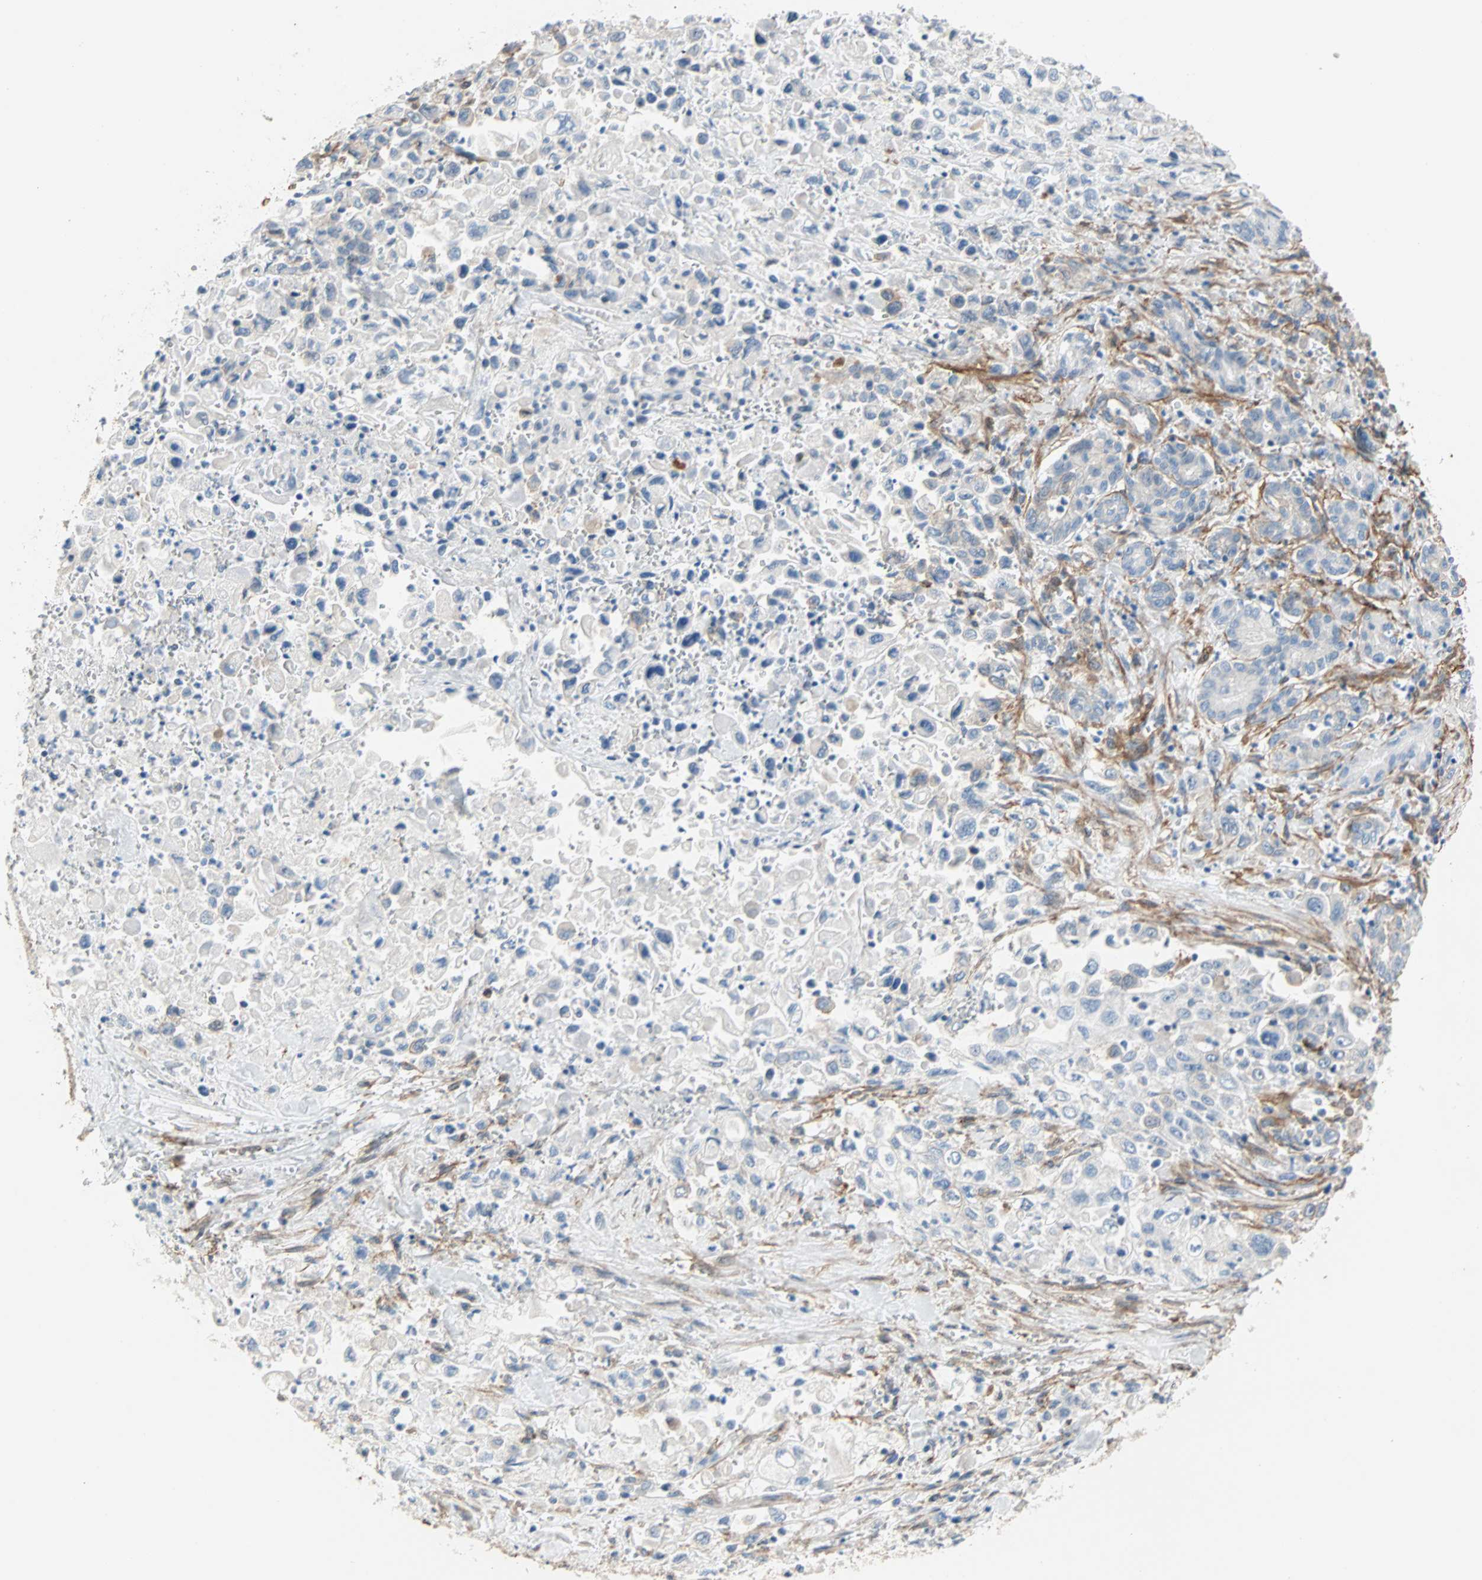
{"staining": {"intensity": "negative", "quantity": "none", "location": "none"}, "tissue": "pancreatic cancer", "cell_type": "Tumor cells", "image_type": "cancer", "snomed": [{"axis": "morphology", "description": "Adenocarcinoma, NOS"}, {"axis": "topography", "description": "Pancreas"}], "caption": "High power microscopy histopathology image of an immunohistochemistry micrograph of pancreatic adenocarcinoma, revealing no significant expression in tumor cells.", "gene": "EPB41L2", "patient": {"sex": "male", "age": 70}}